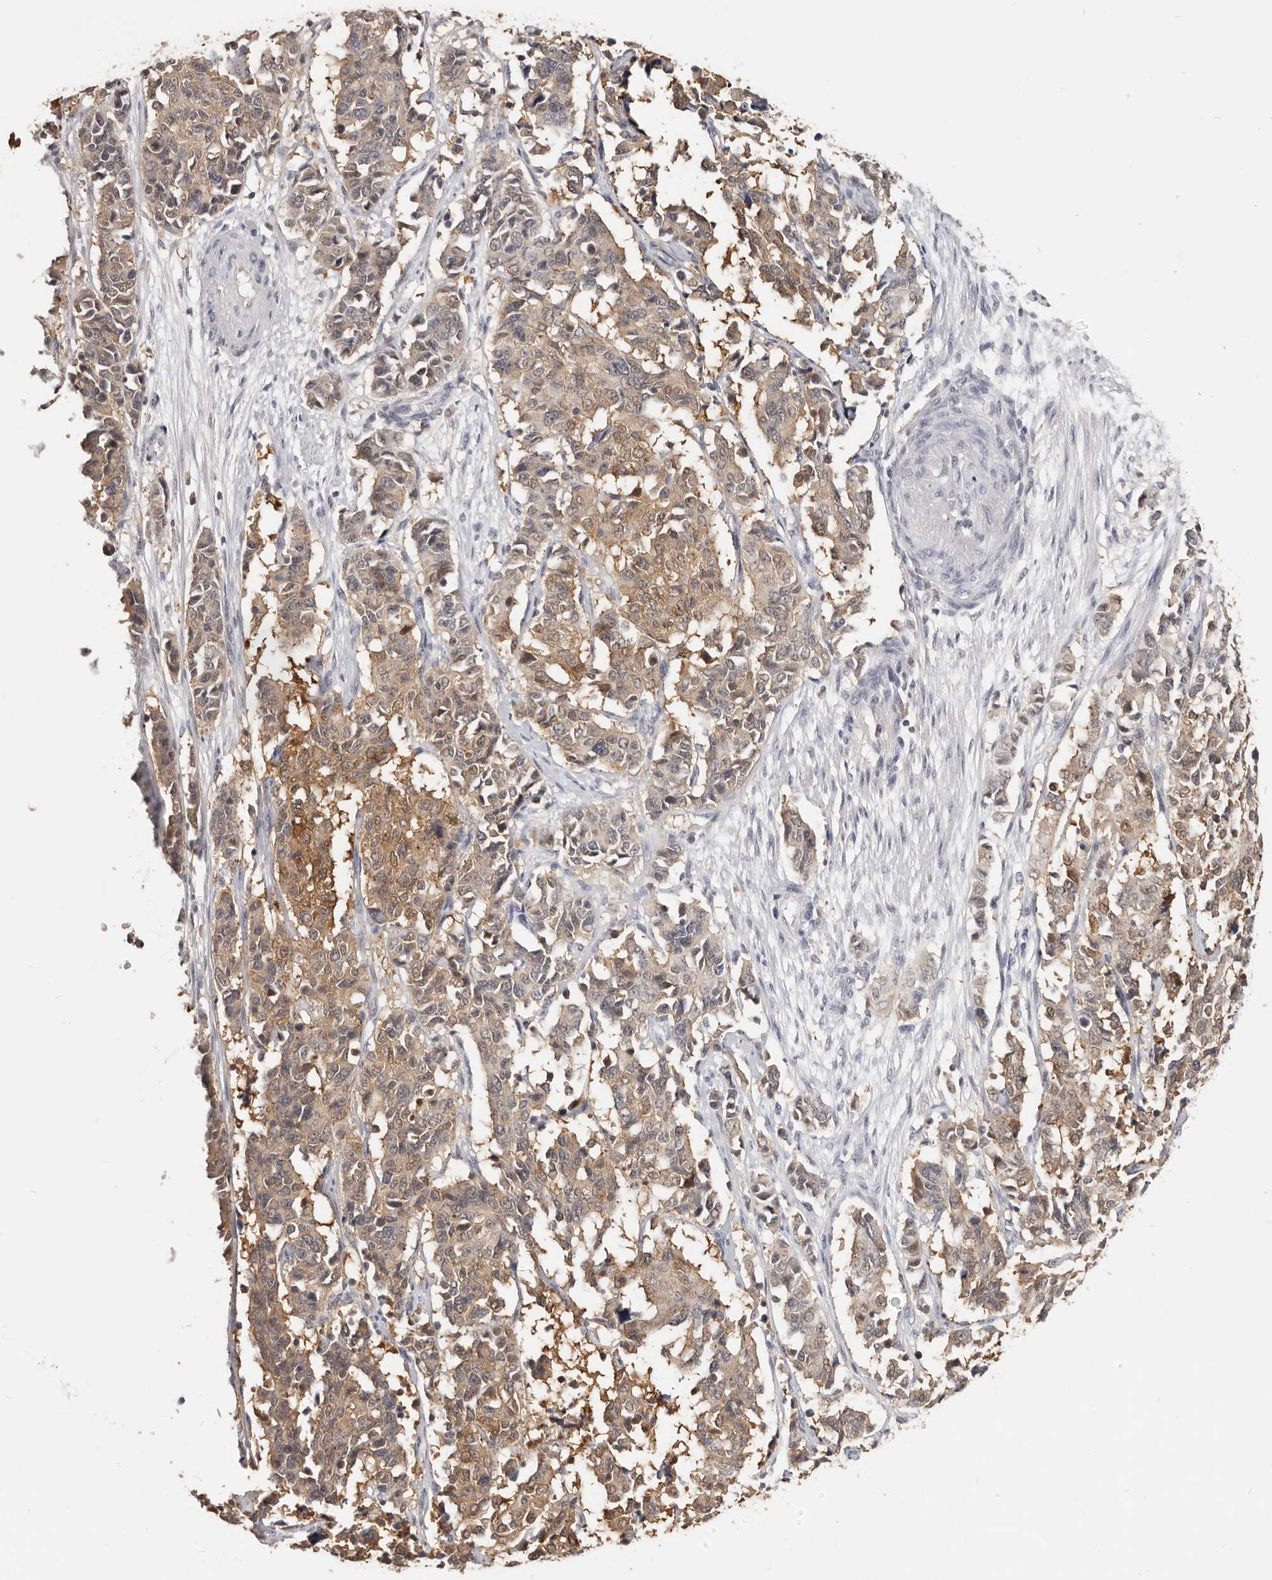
{"staining": {"intensity": "moderate", "quantity": ">75%", "location": "cytoplasmic/membranous"}, "tissue": "cervical cancer", "cell_type": "Tumor cells", "image_type": "cancer", "snomed": [{"axis": "morphology", "description": "Normal tissue, NOS"}, {"axis": "morphology", "description": "Squamous cell carcinoma, NOS"}, {"axis": "topography", "description": "Cervix"}], "caption": "Immunohistochemical staining of cervical squamous cell carcinoma exhibits medium levels of moderate cytoplasmic/membranous protein positivity in about >75% of tumor cells.", "gene": "TSPAN13", "patient": {"sex": "female", "age": 35}}